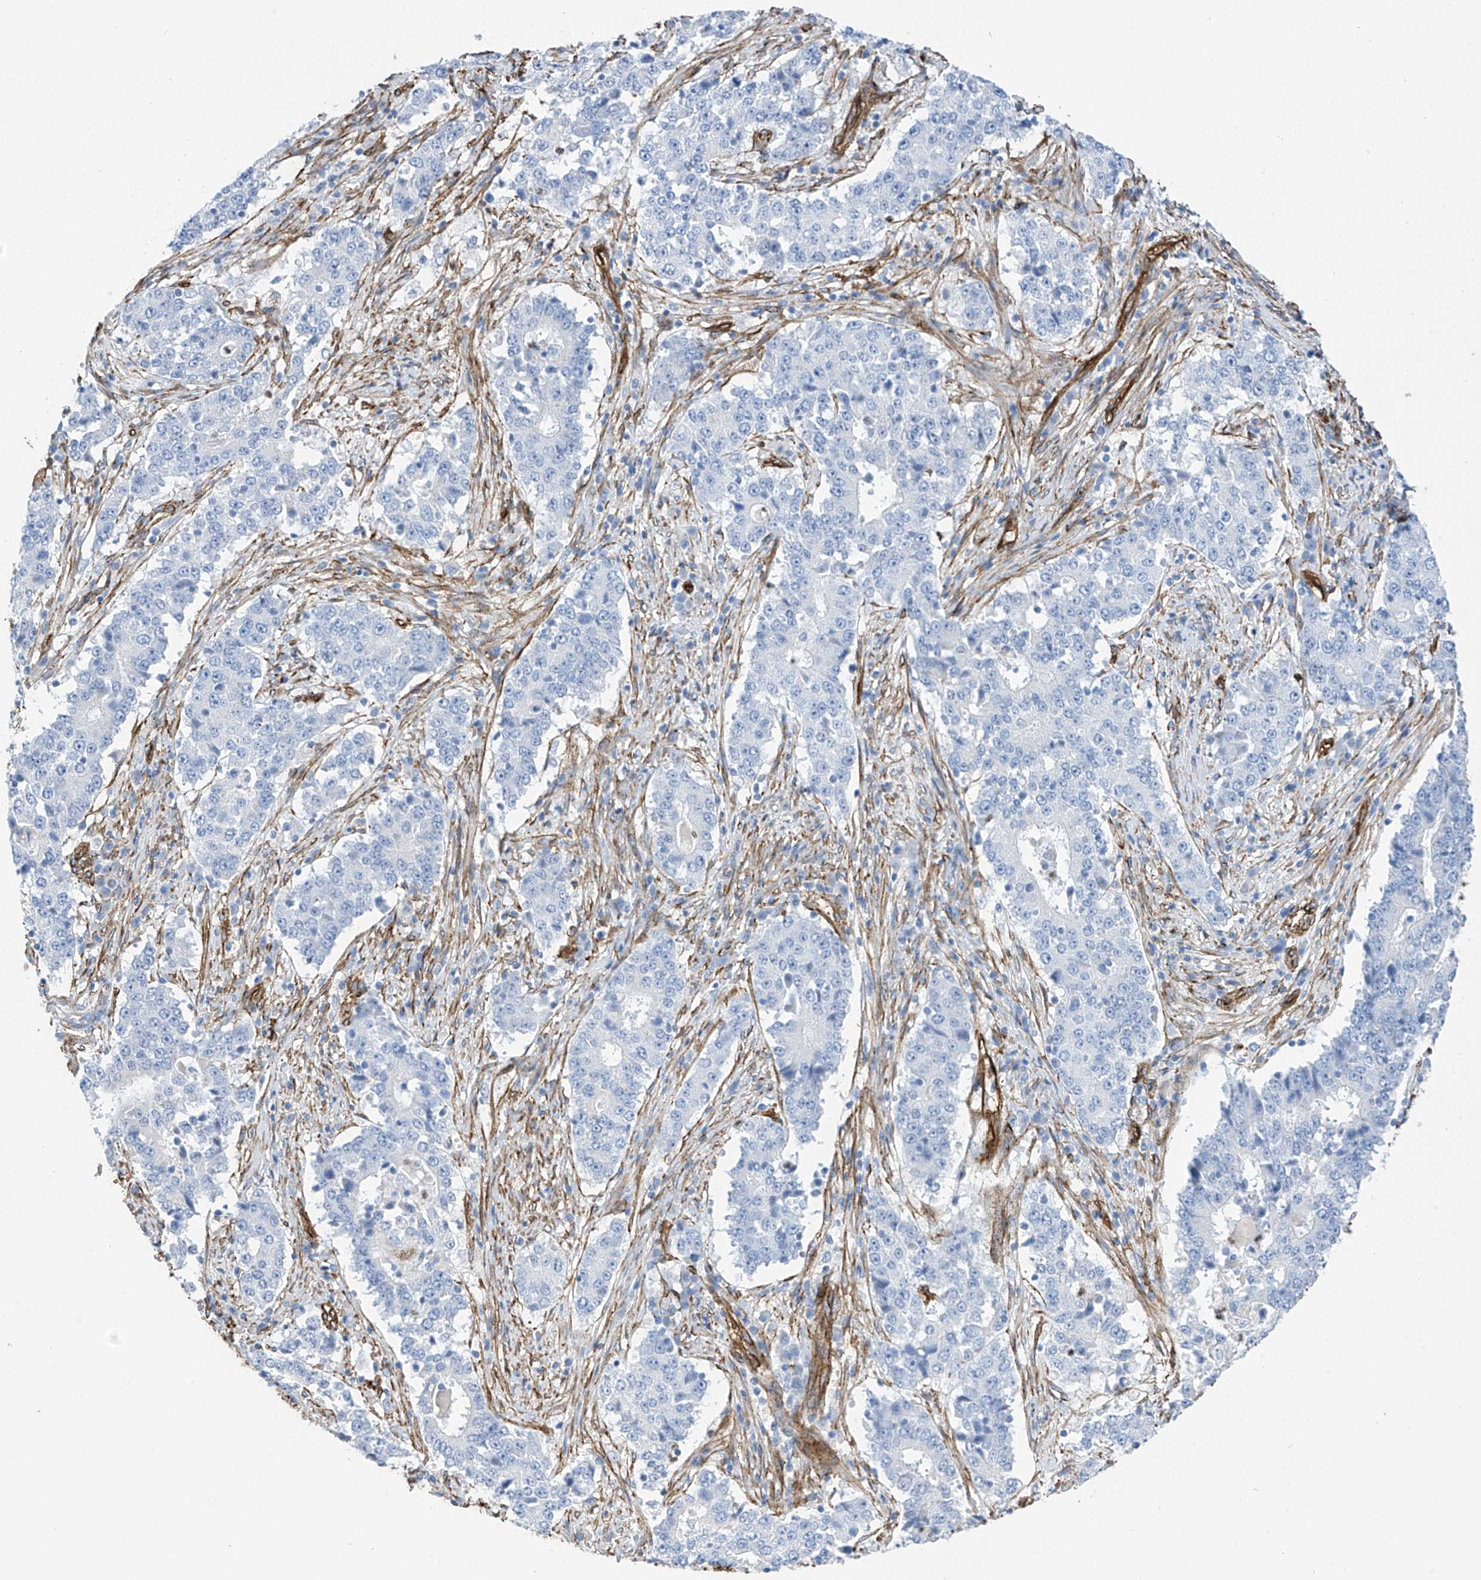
{"staining": {"intensity": "negative", "quantity": "none", "location": "none"}, "tissue": "stomach cancer", "cell_type": "Tumor cells", "image_type": "cancer", "snomed": [{"axis": "morphology", "description": "Adenocarcinoma, NOS"}, {"axis": "topography", "description": "Stomach"}], "caption": "DAB (3,3'-diaminobenzidine) immunohistochemical staining of stomach cancer (adenocarcinoma) exhibits no significant staining in tumor cells.", "gene": "UBTD1", "patient": {"sex": "male", "age": 59}}